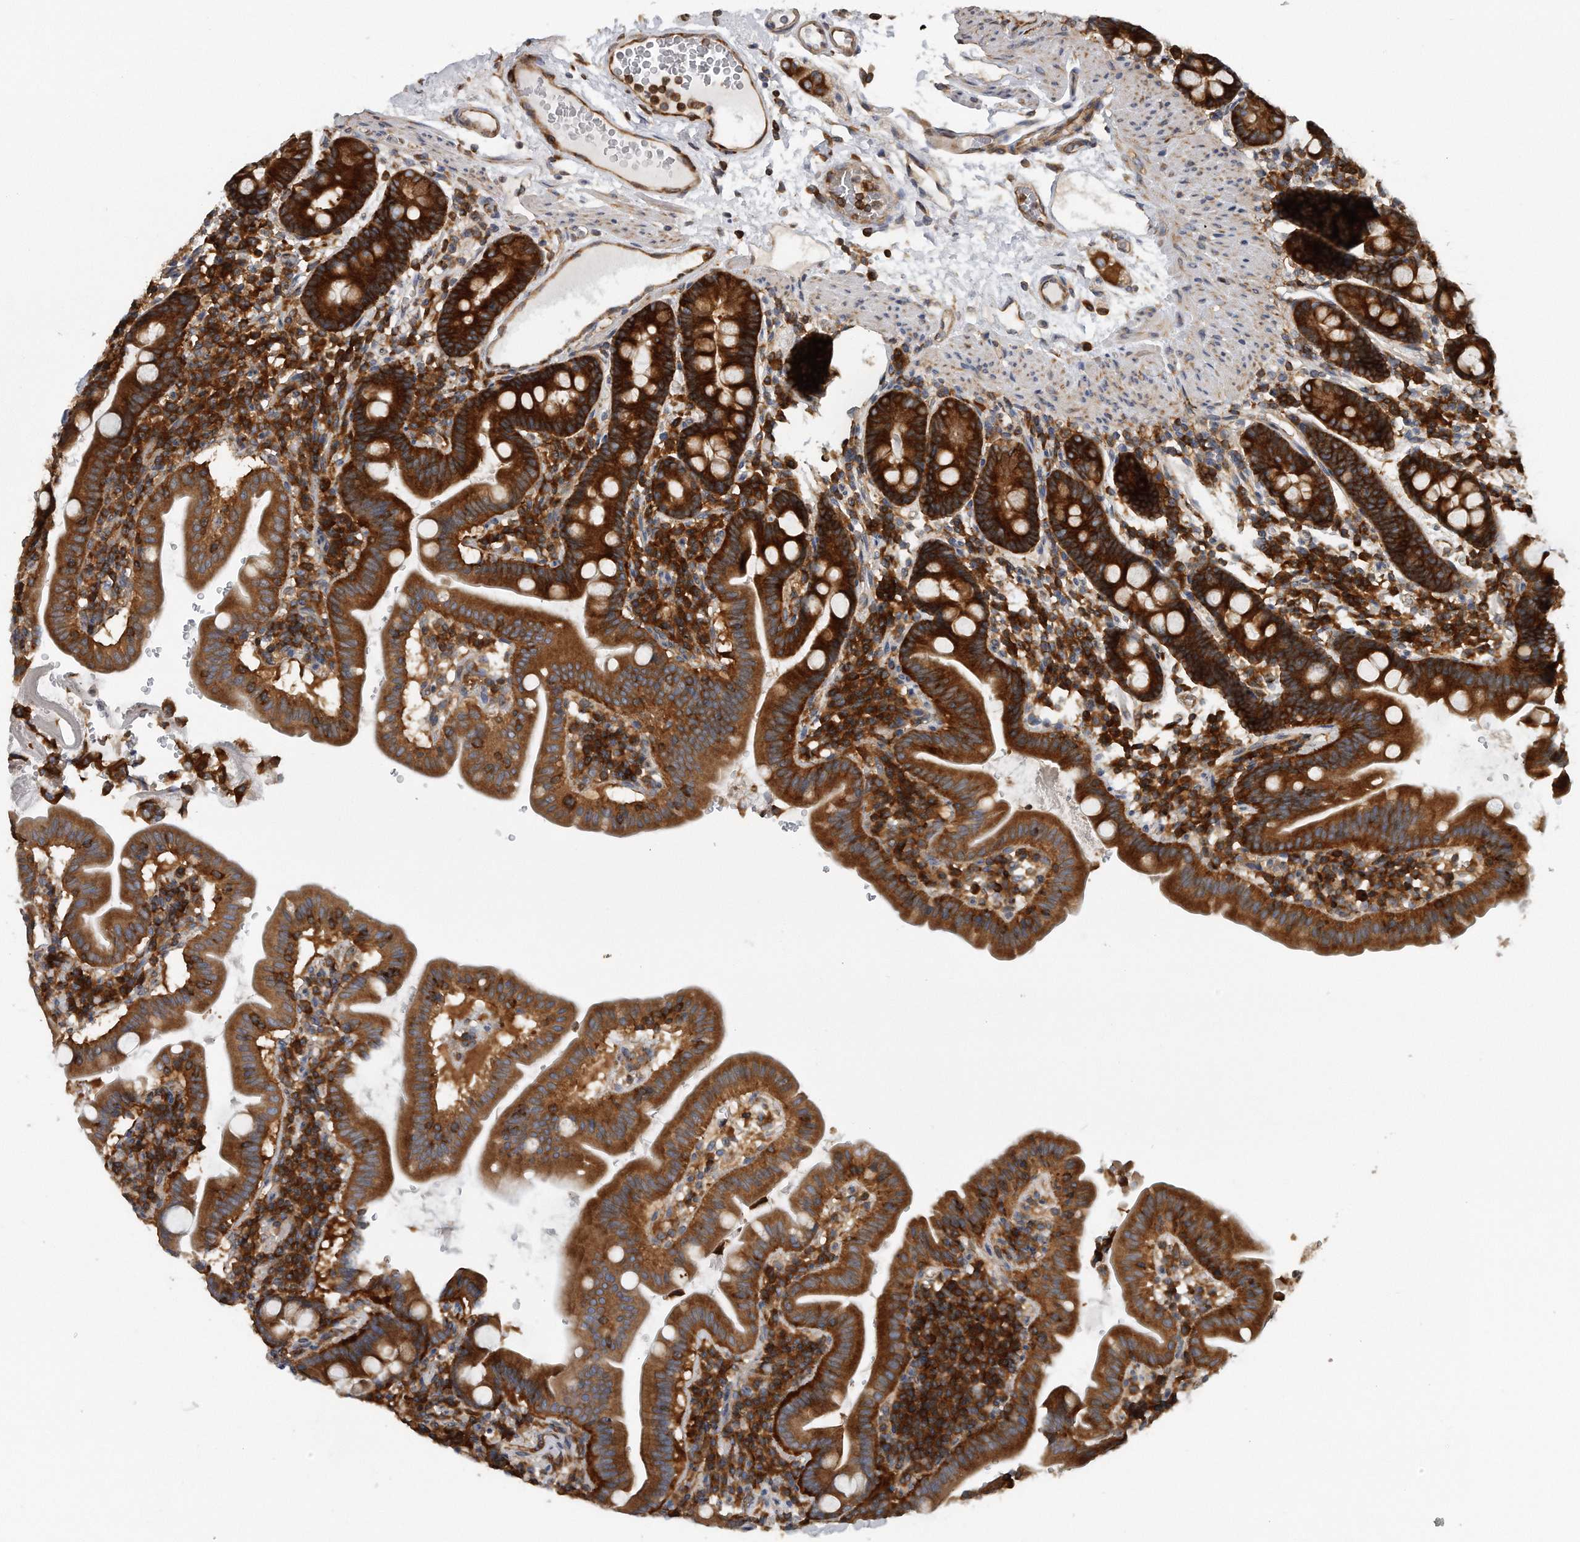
{"staining": {"intensity": "strong", "quantity": ">75%", "location": "cytoplasmic/membranous"}, "tissue": "duodenum", "cell_type": "Glandular cells", "image_type": "normal", "snomed": [{"axis": "morphology", "description": "Normal tissue, NOS"}, {"axis": "morphology", "description": "Adenocarcinoma, NOS"}, {"axis": "topography", "description": "Pancreas"}, {"axis": "topography", "description": "Duodenum"}], "caption": "High-magnification brightfield microscopy of unremarkable duodenum stained with DAB (brown) and counterstained with hematoxylin (blue). glandular cells exhibit strong cytoplasmic/membranous staining is seen in about>75% of cells. Ihc stains the protein of interest in brown and the nuclei are stained blue.", "gene": "EIF3I", "patient": {"sex": "male", "age": 50}}